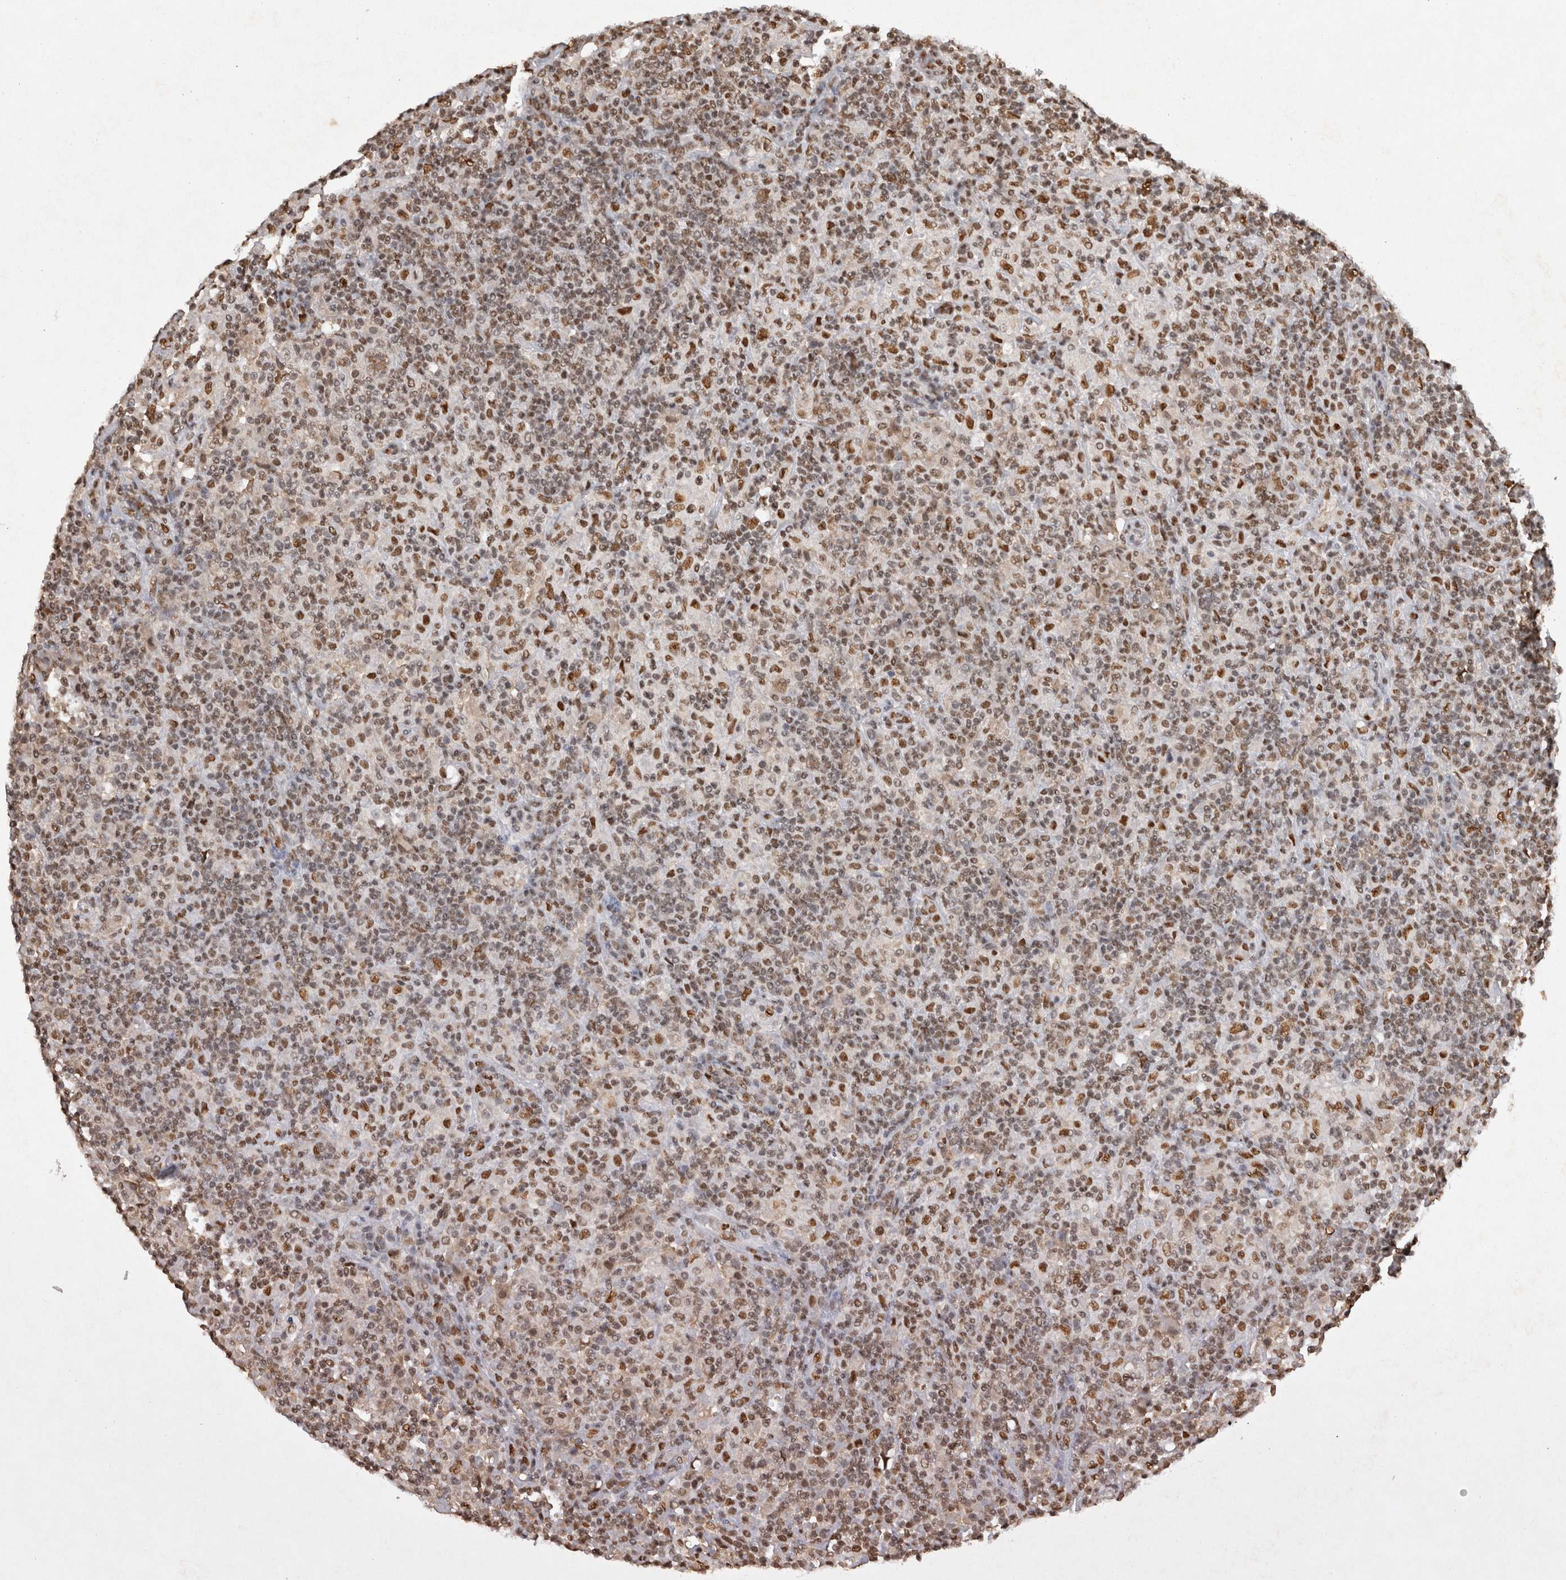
{"staining": {"intensity": "moderate", "quantity": ">75%", "location": "nuclear"}, "tissue": "lymphoma", "cell_type": "Tumor cells", "image_type": "cancer", "snomed": [{"axis": "morphology", "description": "Hodgkin's disease, NOS"}, {"axis": "topography", "description": "Lymph node"}], "caption": "Hodgkin's disease stained with a protein marker displays moderate staining in tumor cells.", "gene": "HDGF", "patient": {"sex": "male", "age": 70}}